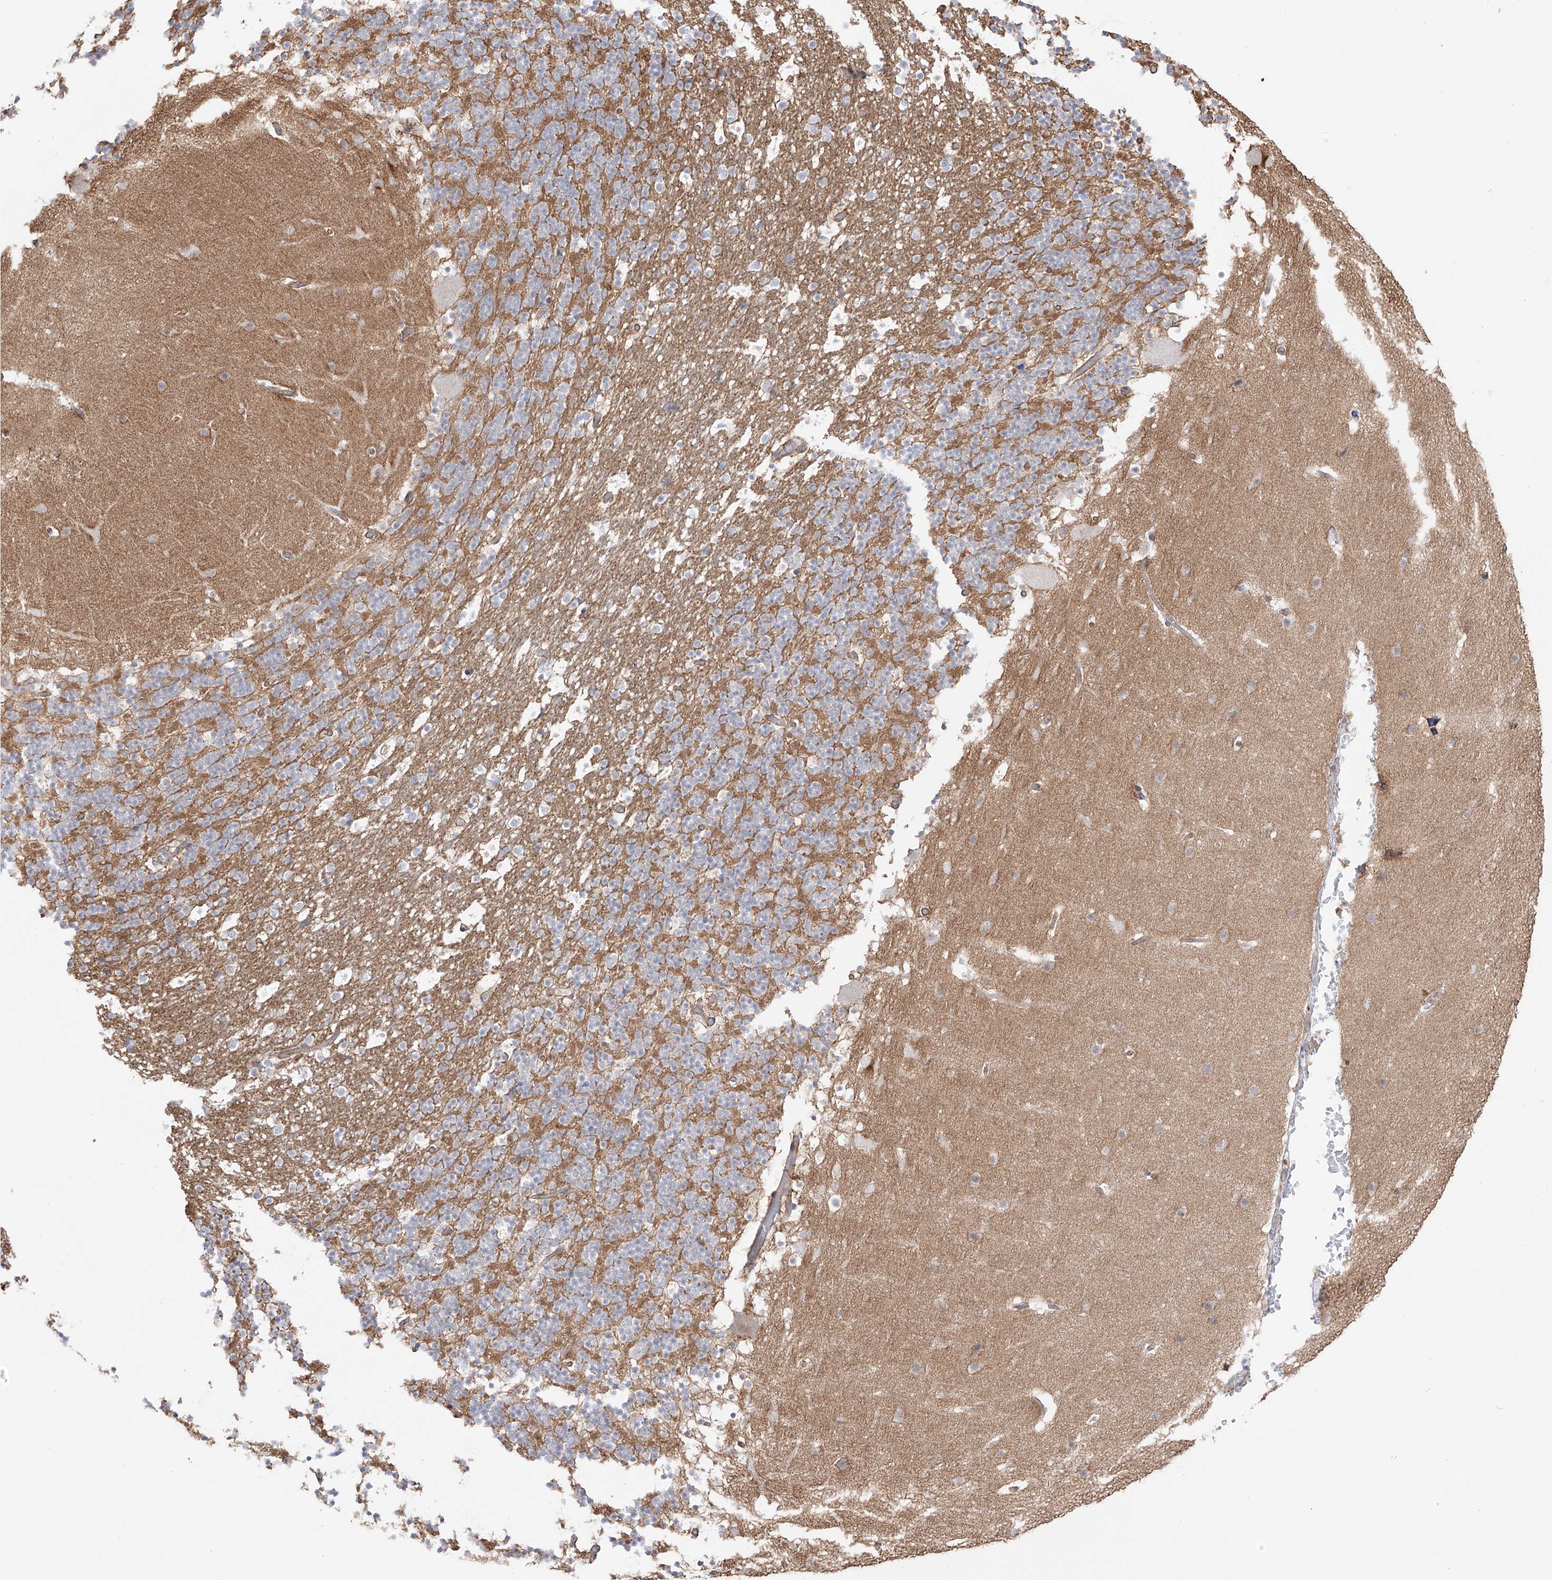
{"staining": {"intensity": "negative", "quantity": "none", "location": "none"}, "tissue": "cerebellum", "cell_type": "Cells in granular layer", "image_type": "normal", "snomed": [{"axis": "morphology", "description": "Normal tissue, NOS"}, {"axis": "topography", "description": "Cerebellum"}], "caption": "Immunohistochemistry of normal human cerebellum demonstrates no positivity in cells in granular layer.", "gene": "ZNF180", "patient": {"sex": "male", "age": 57}}